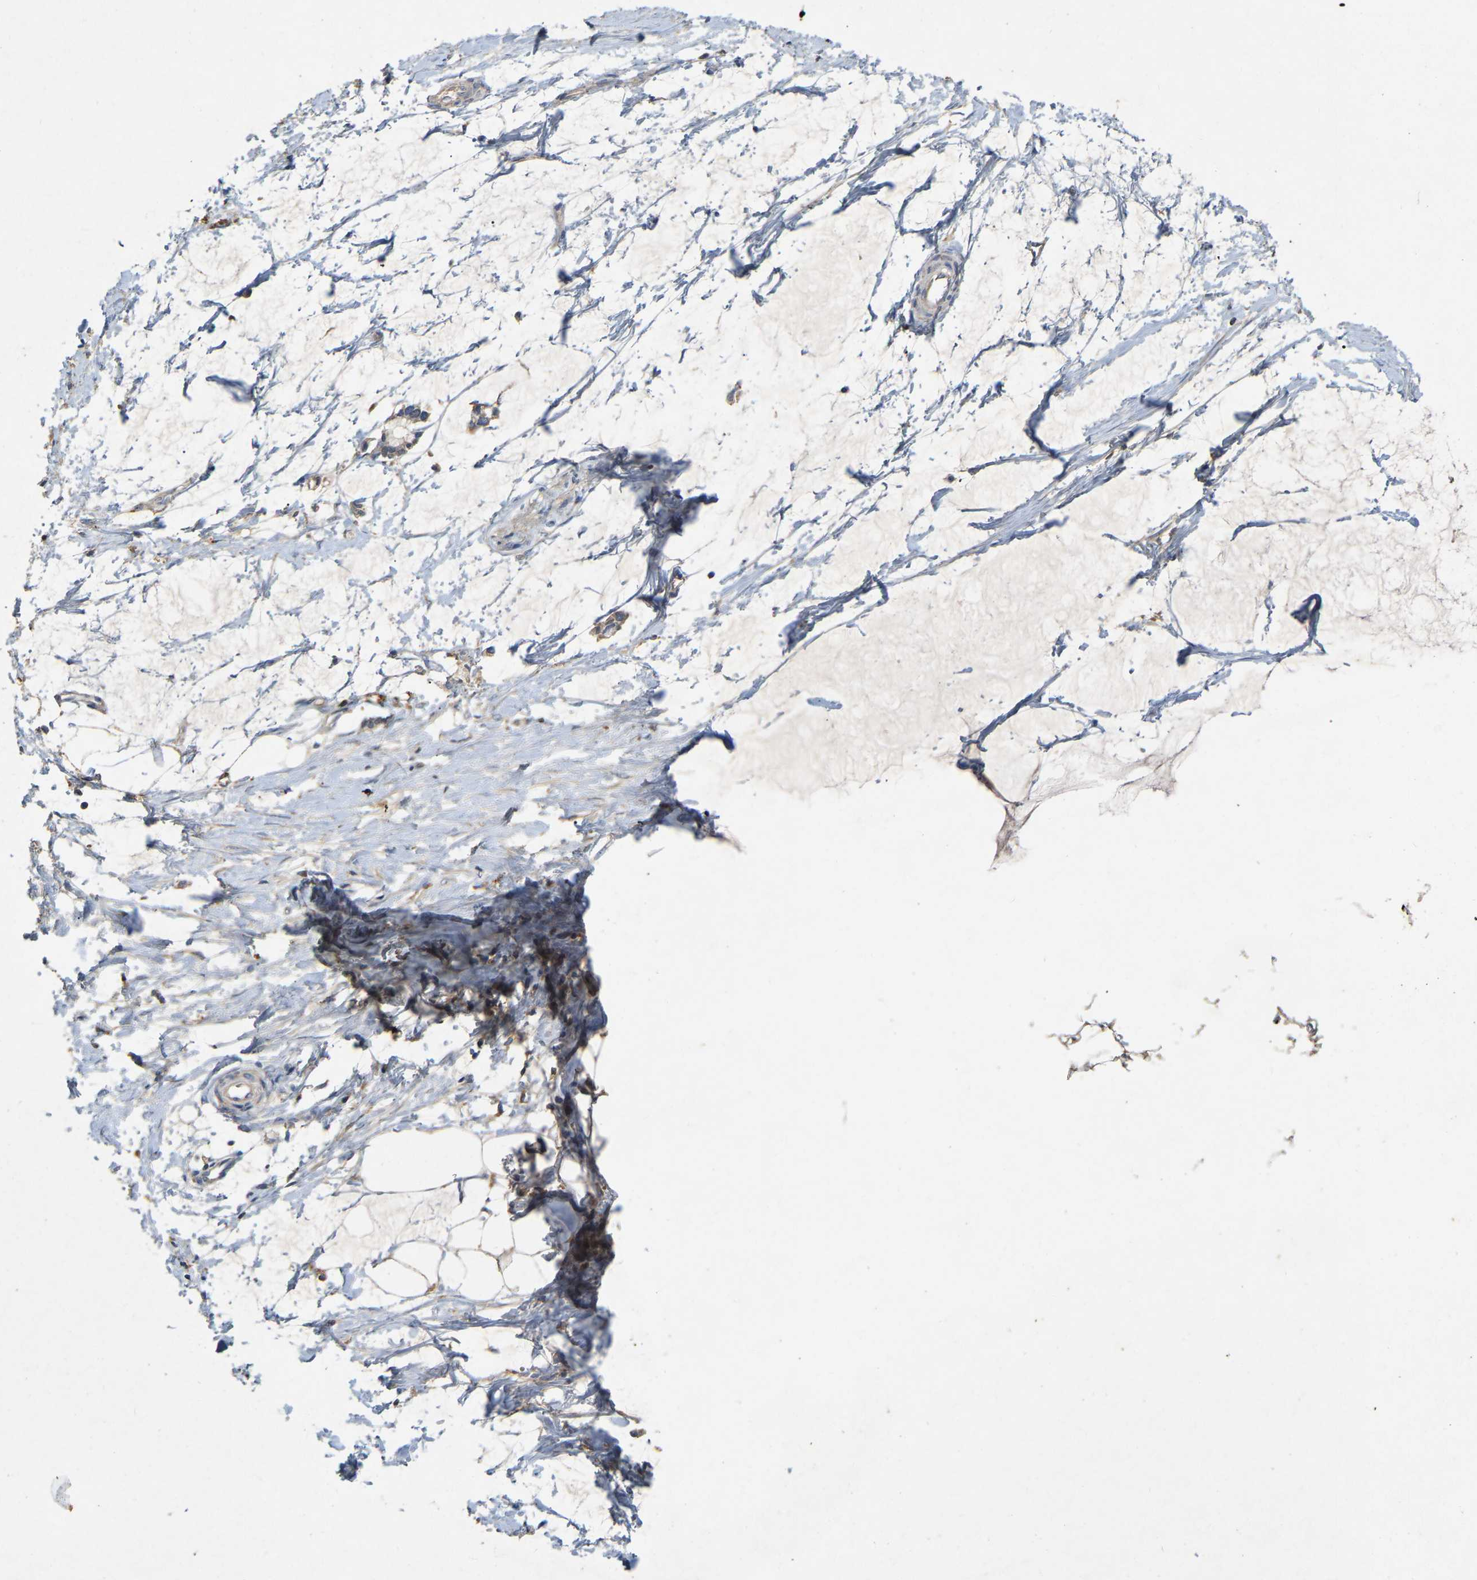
{"staining": {"intensity": "weak", "quantity": ">75%", "location": "cytoplasmic/membranous"}, "tissue": "adipose tissue", "cell_type": "Adipocytes", "image_type": "normal", "snomed": [{"axis": "morphology", "description": "Normal tissue, NOS"}, {"axis": "morphology", "description": "Adenocarcinoma, NOS"}, {"axis": "topography", "description": "Colon"}, {"axis": "topography", "description": "Peripheral nerve tissue"}], "caption": "A brown stain labels weak cytoplasmic/membranous expression of a protein in adipocytes of benign adipose tissue. The protein is shown in brown color, while the nuclei are stained blue.", "gene": "LPAR2", "patient": {"sex": "male", "age": 14}}